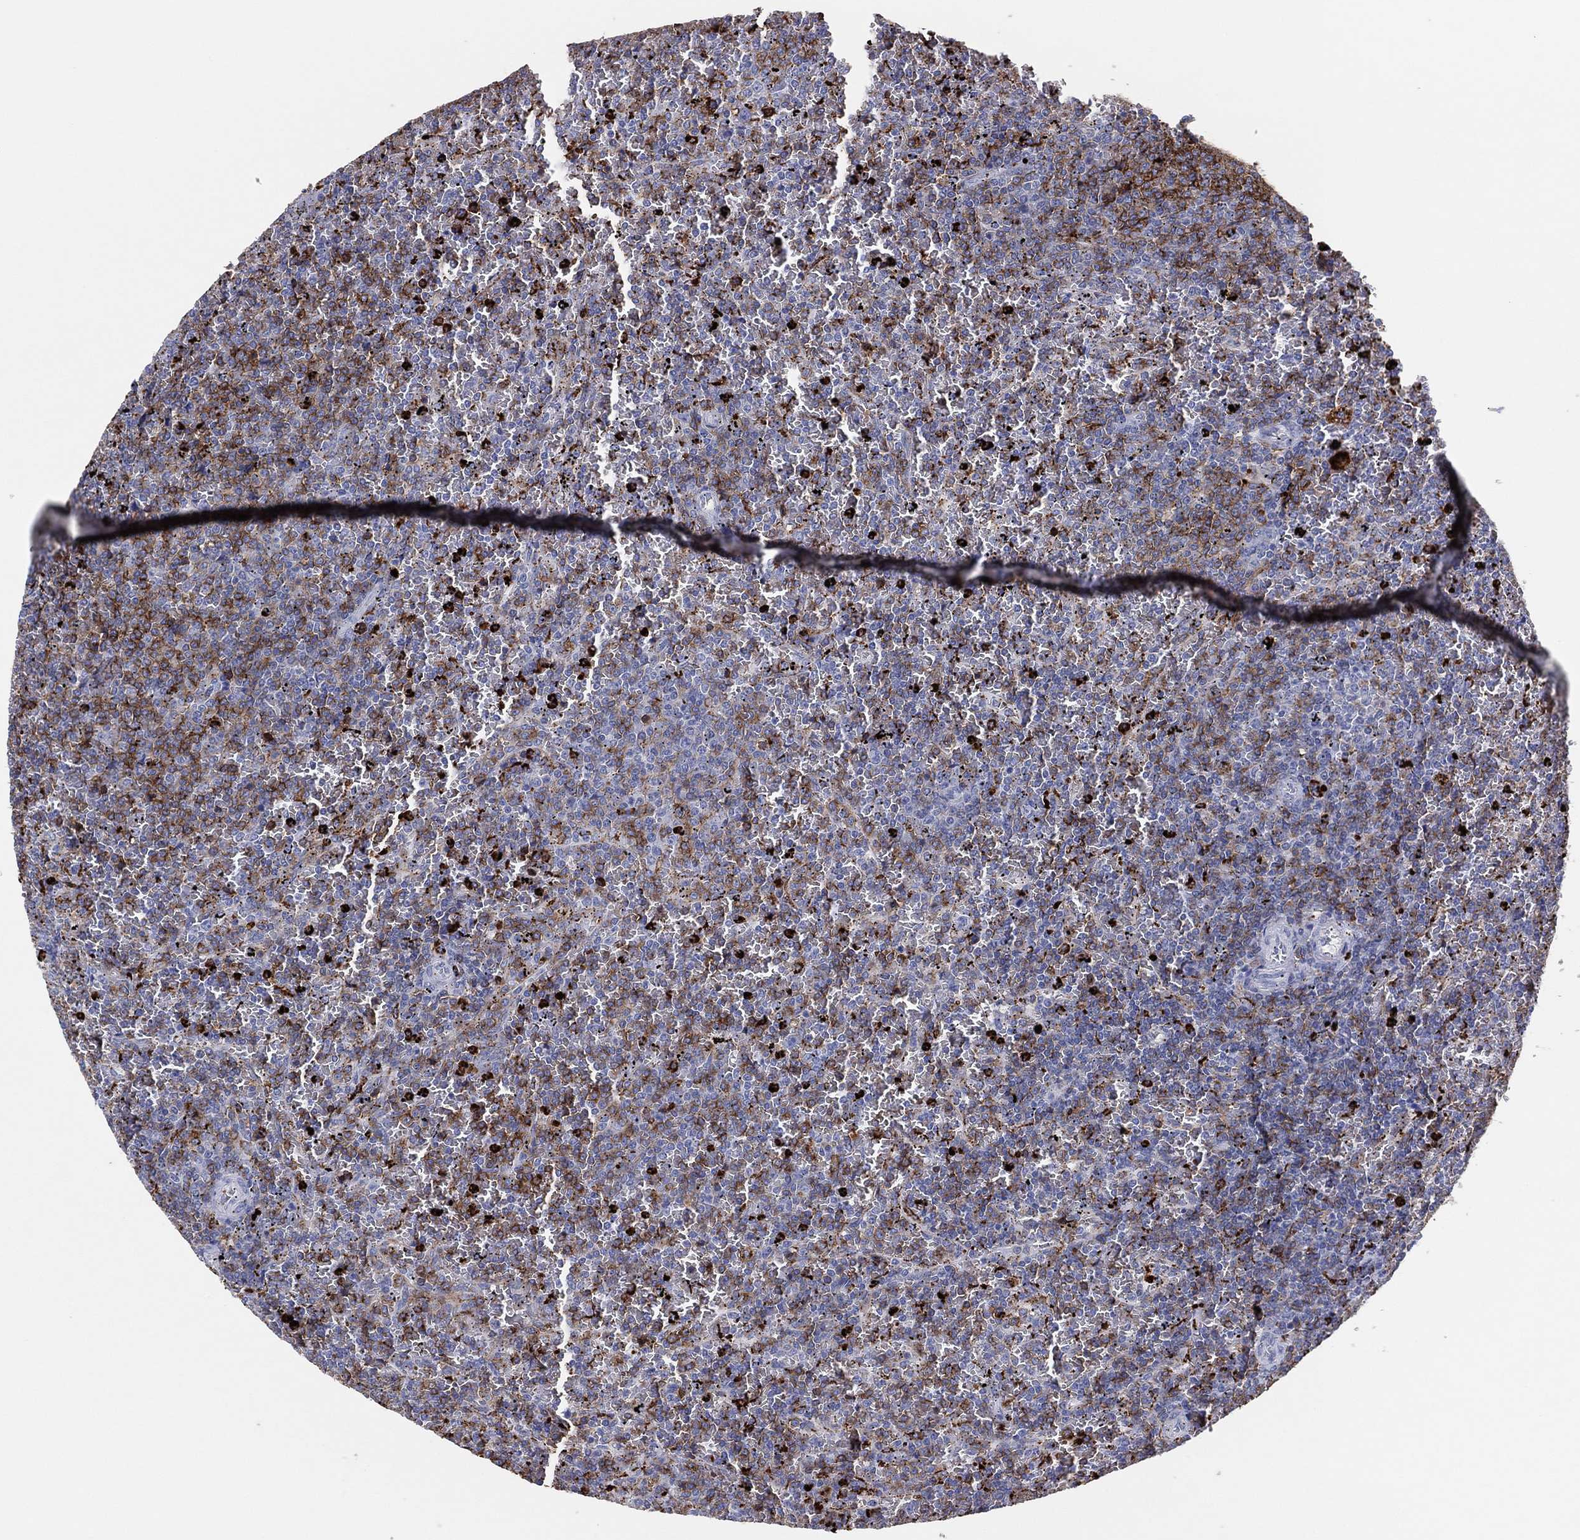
{"staining": {"intensity": "moderate", "quantity": "25%-75%", "location": "cytoplasmic/membranous"}, "tissue": "lymphoma", "cell_type": "Tumor cells", "image_type": "cancer", "snomed": [{"axis": "morphology", "description": "Malignant lymphoma, non-Hodgkin's type, Low grade"}, {"axis": "topography", "description": "Spleen"}], "caption": "Protein expression analysis of lymphoma reveals moderate cytoplasmic/membranous expression in approximately 25%-75% of tumor cells. Nuclei are stained in blue.", "gene": "PLAC8", "patient": {"sex": "female", "age": 77}}